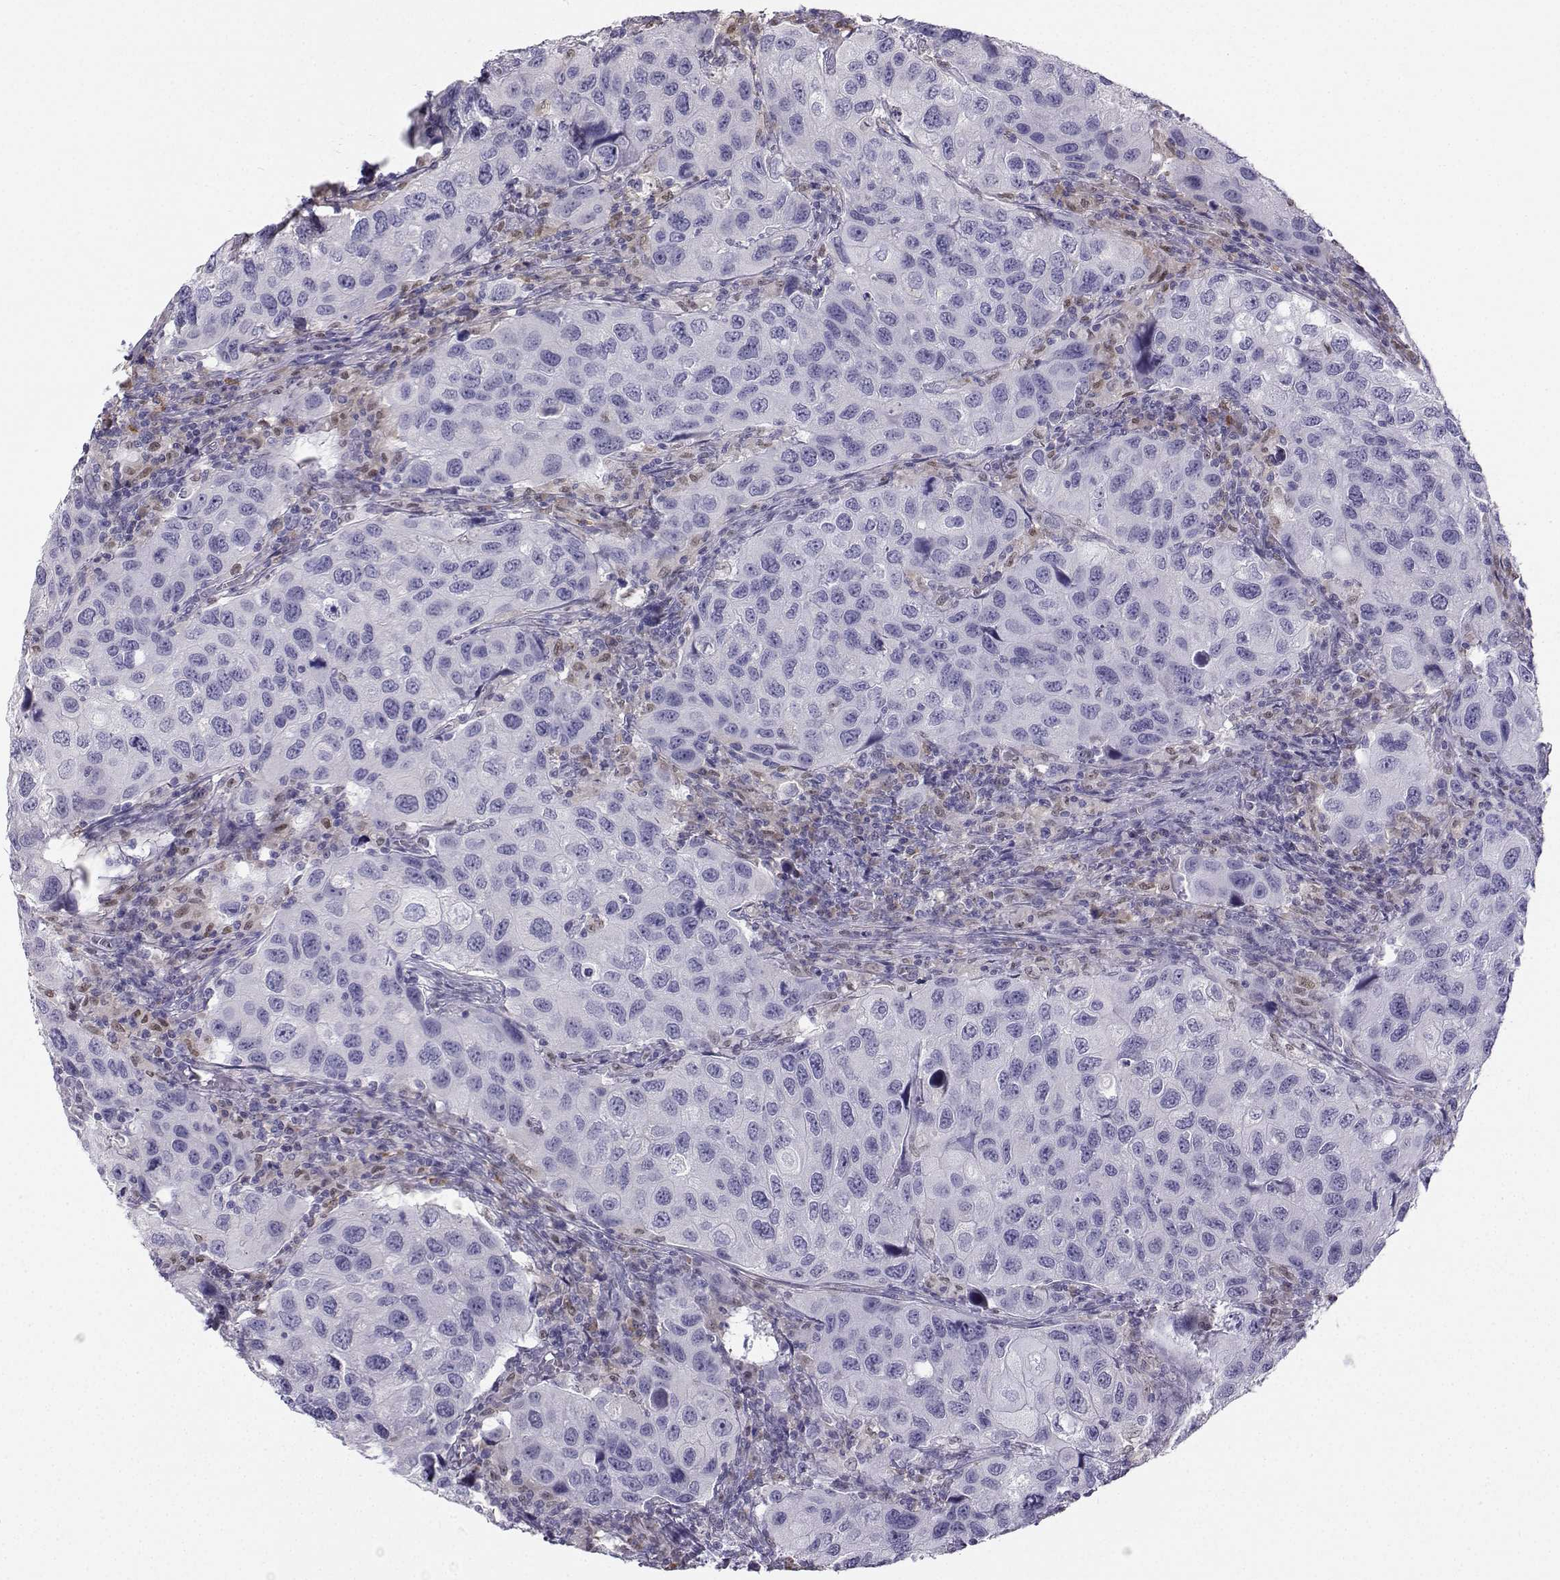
{"staining": {"intensity": "negative", "quantity": "none", "location": "none"}, "tissue": "urothelial cancer", "cell_type": "Tumor cells", "image_type": "cancer", "snomed": [{"axis": "morphology", "description": "Urothelial carcinoma, High grade"}, {"axis": "topography", "description": "Urinary bladder"}], "caption": "Urothelial cancer was stained to show a protein in brown. There is no significant positivity in tumor cells. Brightfield microscopy of immunohistochemistry stained with DAB (3,3'-diaminobenzidine) (brown) and hematoxylin (blue), captured at high magnification.", "gene": "DCLK3", "patient": {"sex": "male", "age": 79}}